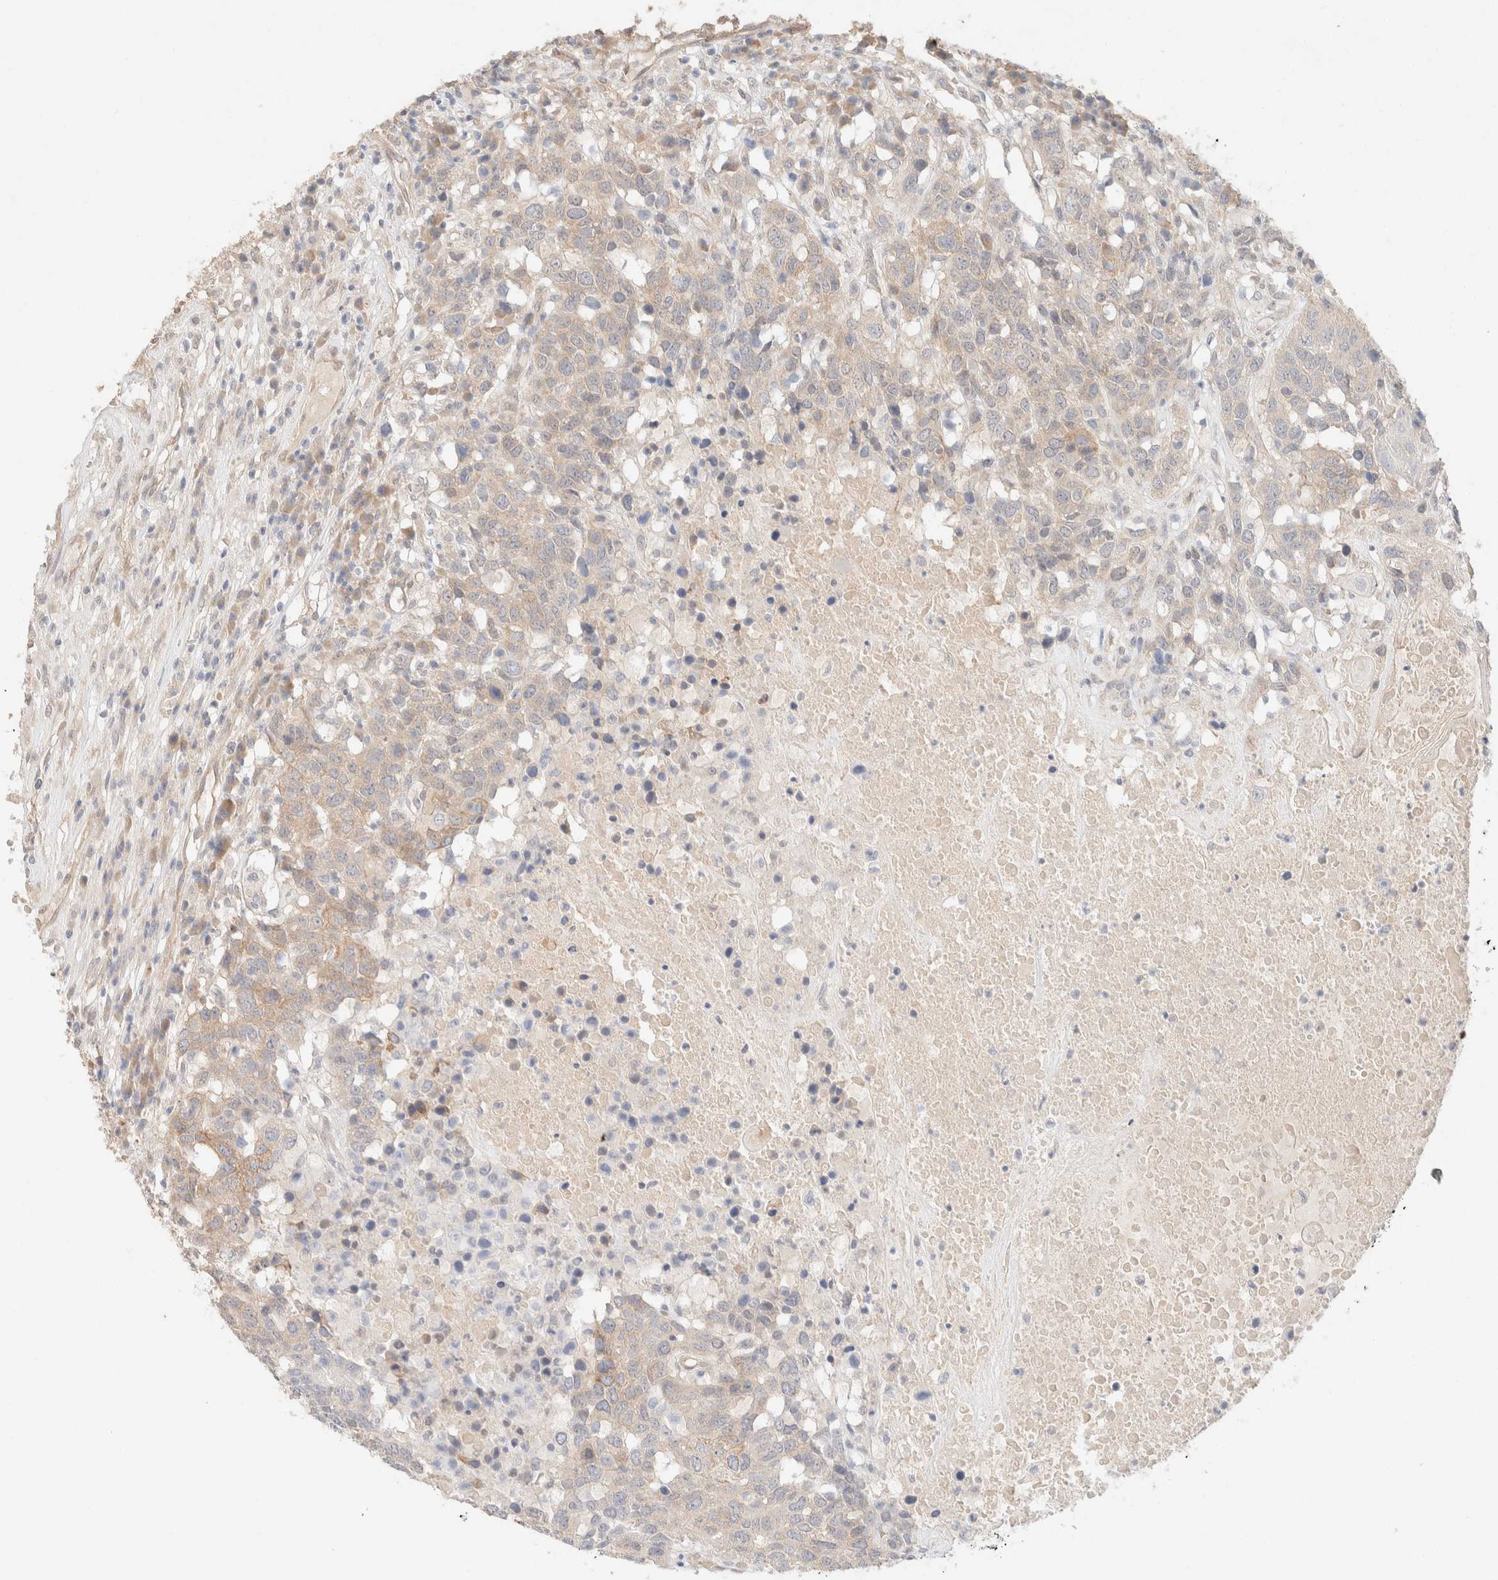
{"staining": {"intensity": "weak", "quantity": ">75%", "location": "cytoplasmic/membranous"}, "tissue": "head and neck cancer", "cell_type": "Tumor cells", "image_type": "cancer", "snomed": [{"axis": "morphology", "description": "Squamous cell carcinoma, NOS"}, {"axis": "topography", "description": "Head-Neck"}], "caption": "Head and neck cancer (squamous cell carcinoma) tissue shows weak cytoplasmic/membranous expression in approximately >75% of tumor cells", "gene": "CSNK1E", "patient": {"sex": "male", "age": 66}}